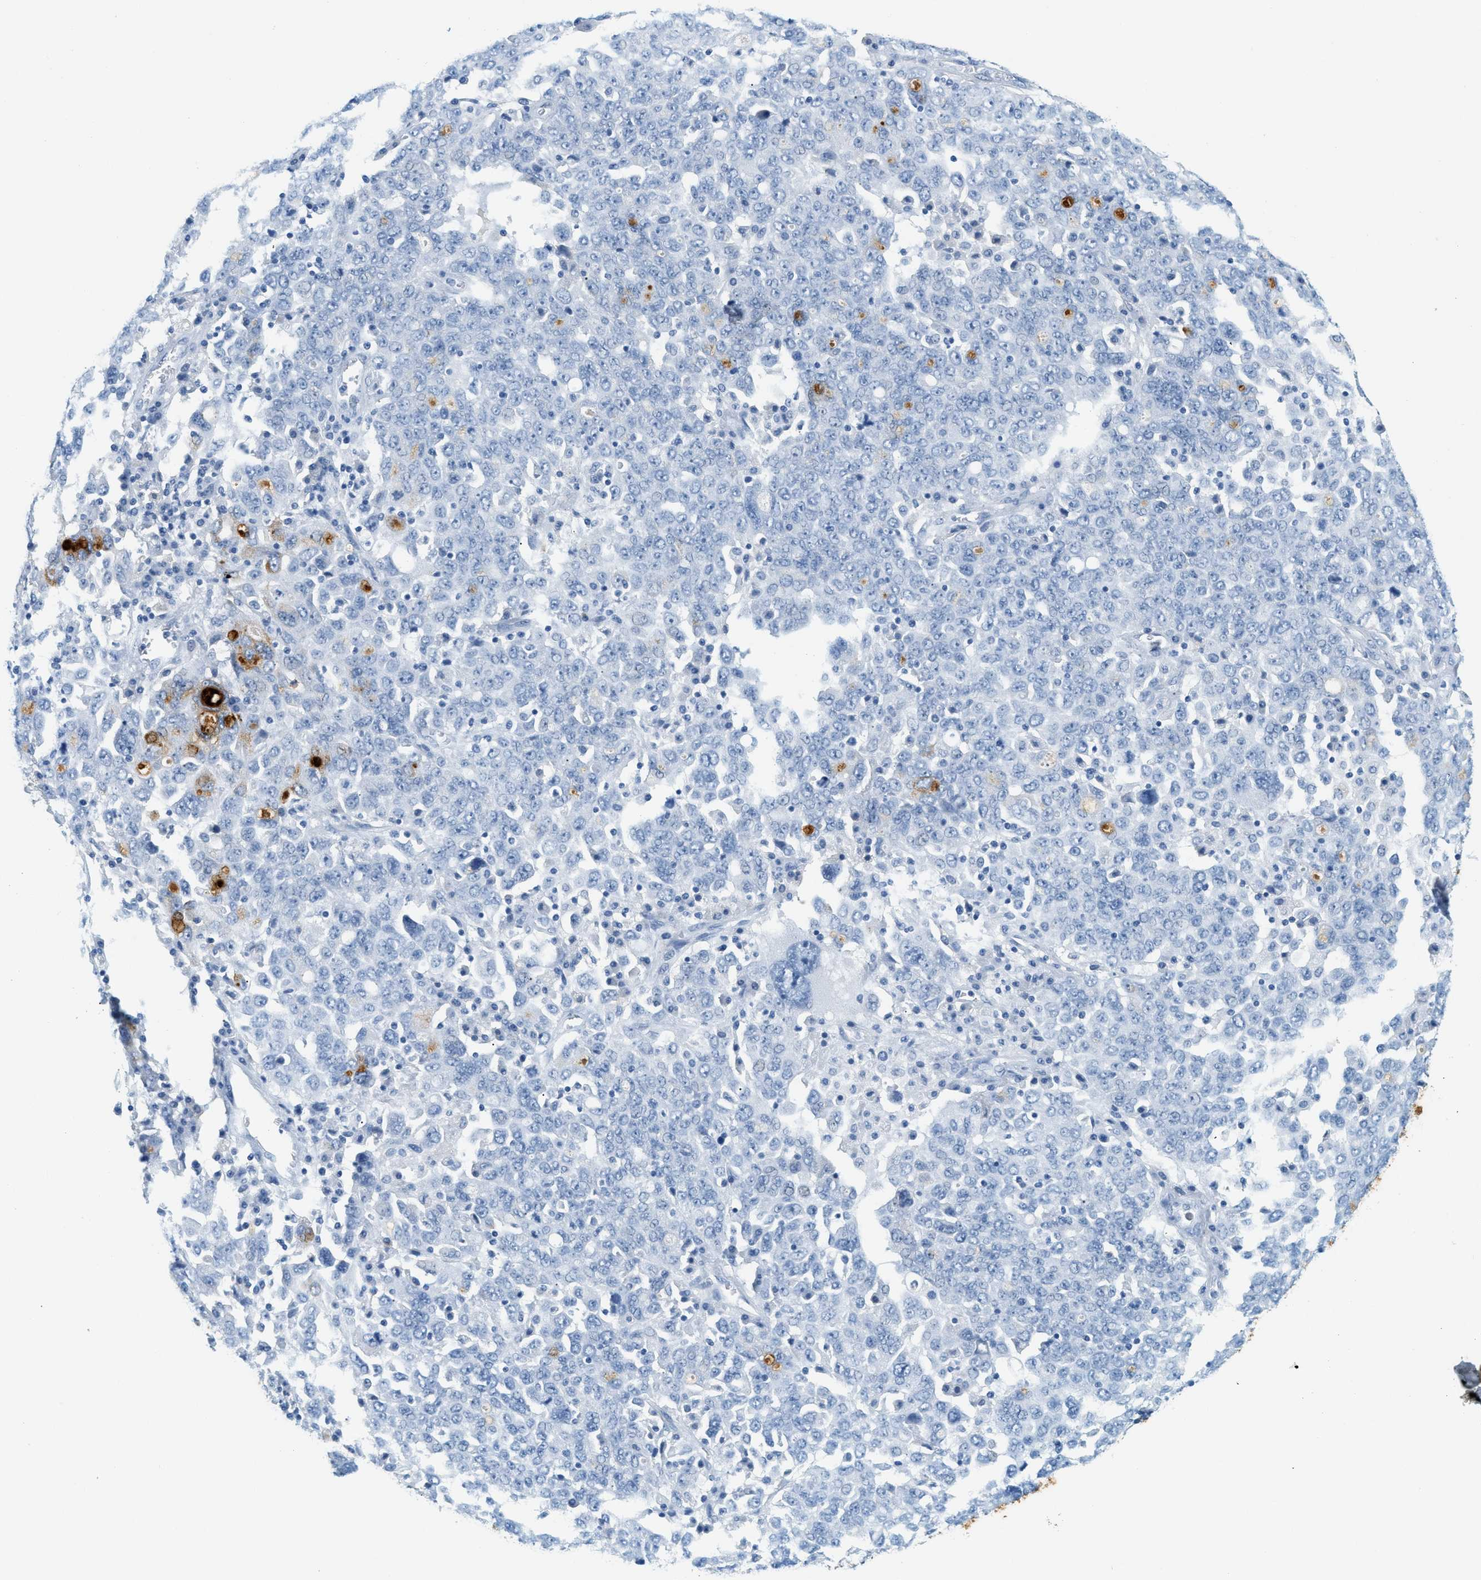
{"staining": {"intensity": "strong", "quantity": "<25%", "location": "cytoplasmic/membranous"}, "tissue": "ovarian cancer", "cell_type": "Tumor cells", "image_type": "cancer", "snomed": [{"axis": "morphology", "description": "Carcinoma, endometroid"}, {"axis": "topography", "description": "Ovary"}], "caption": "Strong cytoplasmic/membranous positivity for a protein is present in approximately <25% of tumor cells of endometroid carcinoma (ovarian) using IHC.", "gene": "LCN2", "patient": {"sex": "female", "age": 62}}